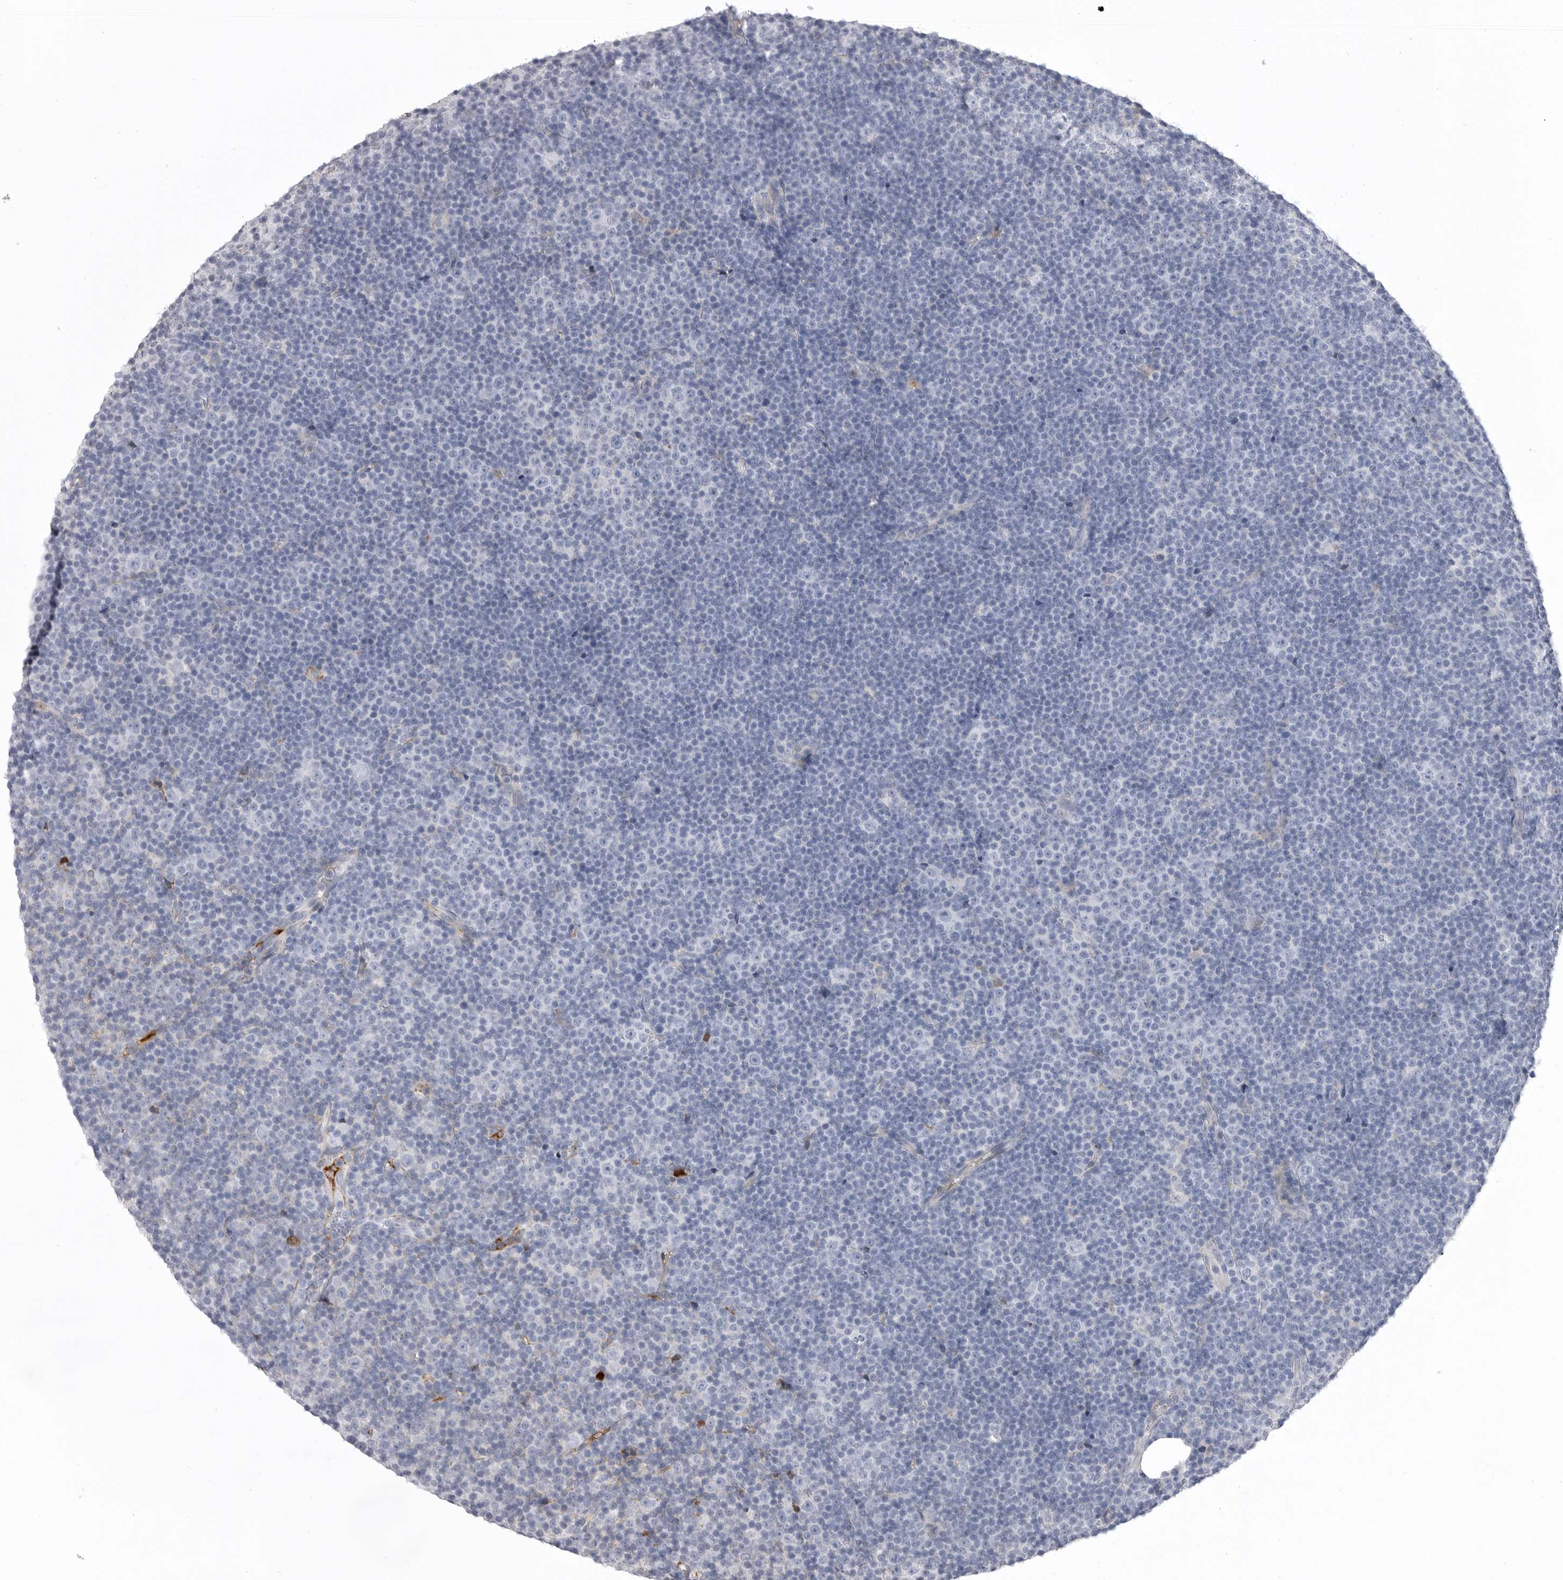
{"staining": {"intensity": "negative", "quantity": "none", "location": "none"}, "tissue": "lymphoma", "cell_type": "Tumor cells", "image_type": "cancer", "snomed": [{"axis": "morphology", "description": "Malignant lymphoma, non-Hodgkin's type, Low grade"}, {"axis": "topography", "description": "Lymph node"}], "caption": "Tumor cells are negative for brown protein staining in lymphoma.", "gene": "SERPING1", "patient": {"sex": "female", "age": 67}}